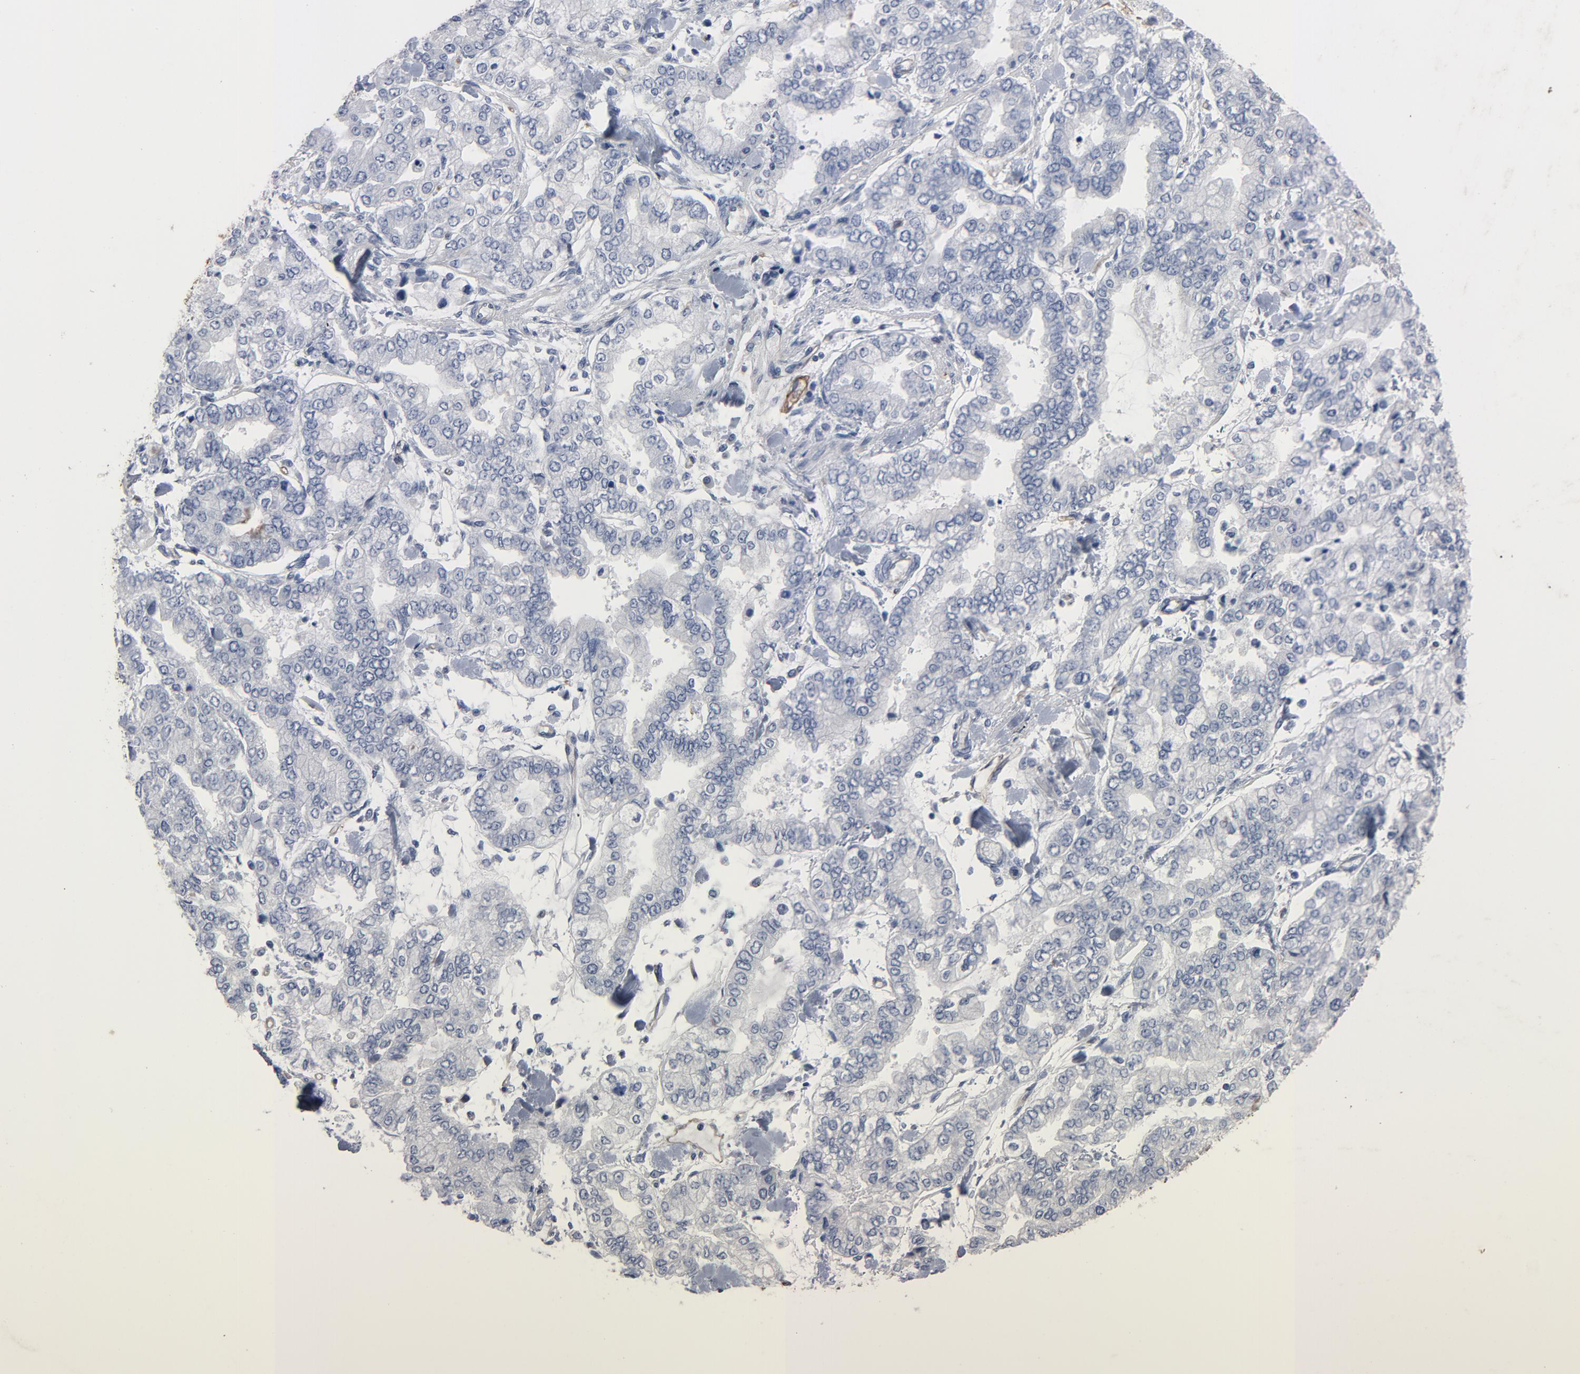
{"staining": {"intensity": "negative", "quantity": "none", "location": "none"}, "tissue": "stomach cancer", "cell_type": "Tumor cells", "image_type": "cancer", "snomed": [{"axis": "morphology", "description": "Normal tissue, NOS"}, {"axis": "morphology", "description": "Adenocarcinoma, NOS"}, {"axis": "topography", "description": "Stomach, upper"}, {"axis": "topography", "description": "Stomach"}], "caption": "There is no significant expression in tumor cells of stomach cancer. The staining was performed using DAB to visualize the protein expression in brown, while the nuclei were stained in blue with hematoxylin (Magnification: 20x).", "gene": "KDR", "patient": {"sex": "male", "age": 76}}